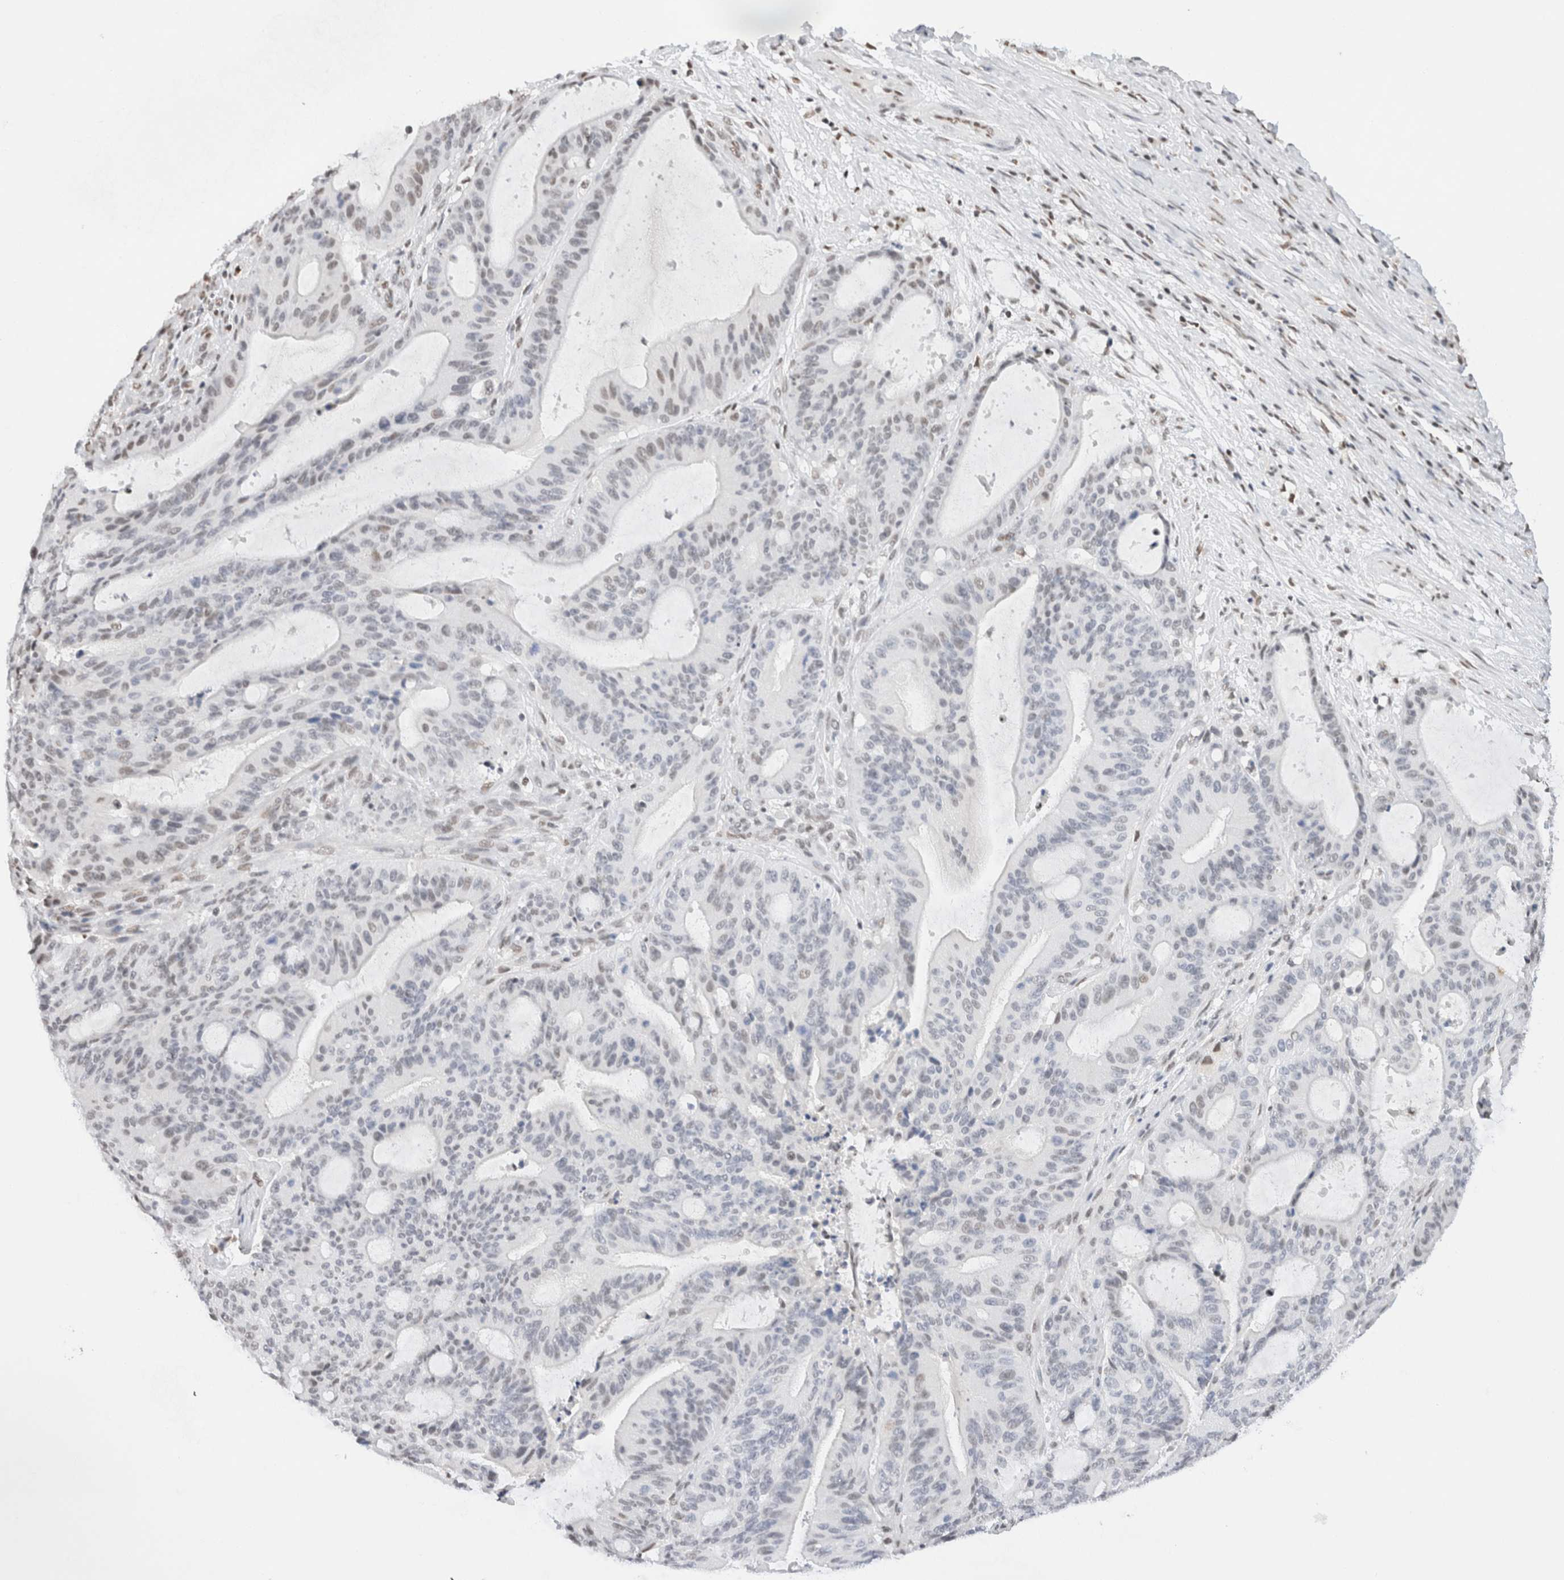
{"staining": {"intensity": "weak", "quantity": "<25%", "location": "nuclear"}, "tissue": "liver cancer", "cell_type": "Tumor cells", "image_type": "cancer", "snomed": [{"axis": "morphology", "description": "Normal tissue, NOS"}, {"axis": "morphology", "description": "Cholangiocarcinoma"}, {"axis": "topography", "description": "Liver"}, {"axis": "topography", "description": "Peripheral nerve tissue"}], "caption": "The image shows no staining of tumor cells in liver cholangiocarcinoma.", "gene": "SUPT3H", "patient": {"sex": "female", "age": 73}}